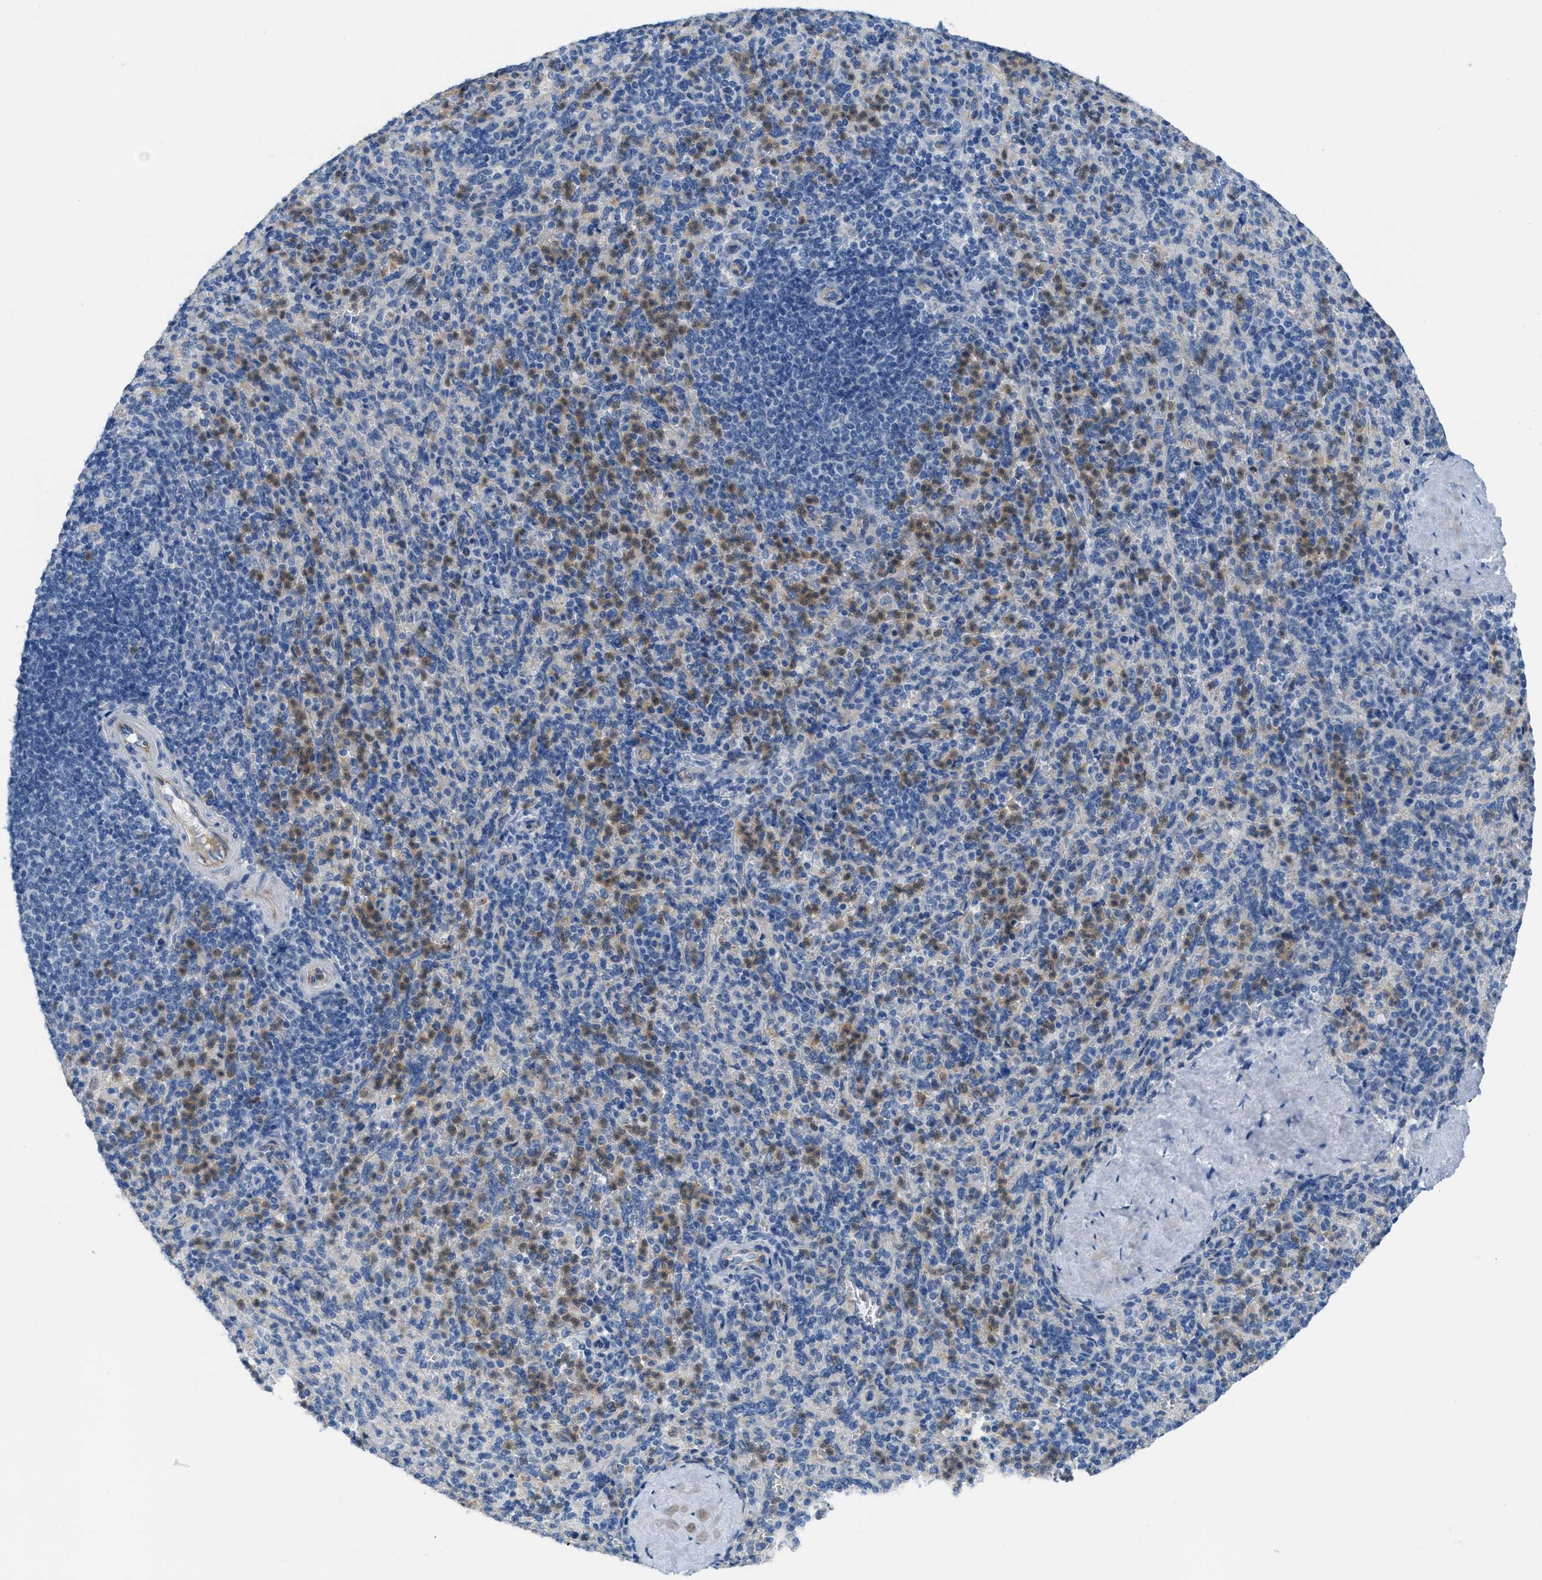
{"staining": {"intensity": "moderate", "quantity": "<25%", "location": "cytoplasmic/membranous"}, "tissue": "spleen", "cell_type": "Cells in red pulp", "image_type": "normal", "snomed": [{"axis": "morphology", "description": "Normal tissue, NOS"}, {"axis": "topography", "description": "Spleen"}], "caption": "Immunohistochemical staining of normal human spleen shows low levels of moderate cytoplasmic/membranous positivity in approximately <25% of cells in red pulp. (brown staining indicates protein expression, while blue staining denotes nuclei).", "gene": "CRB3", "patient": {"sex": "male", "age": 36}}